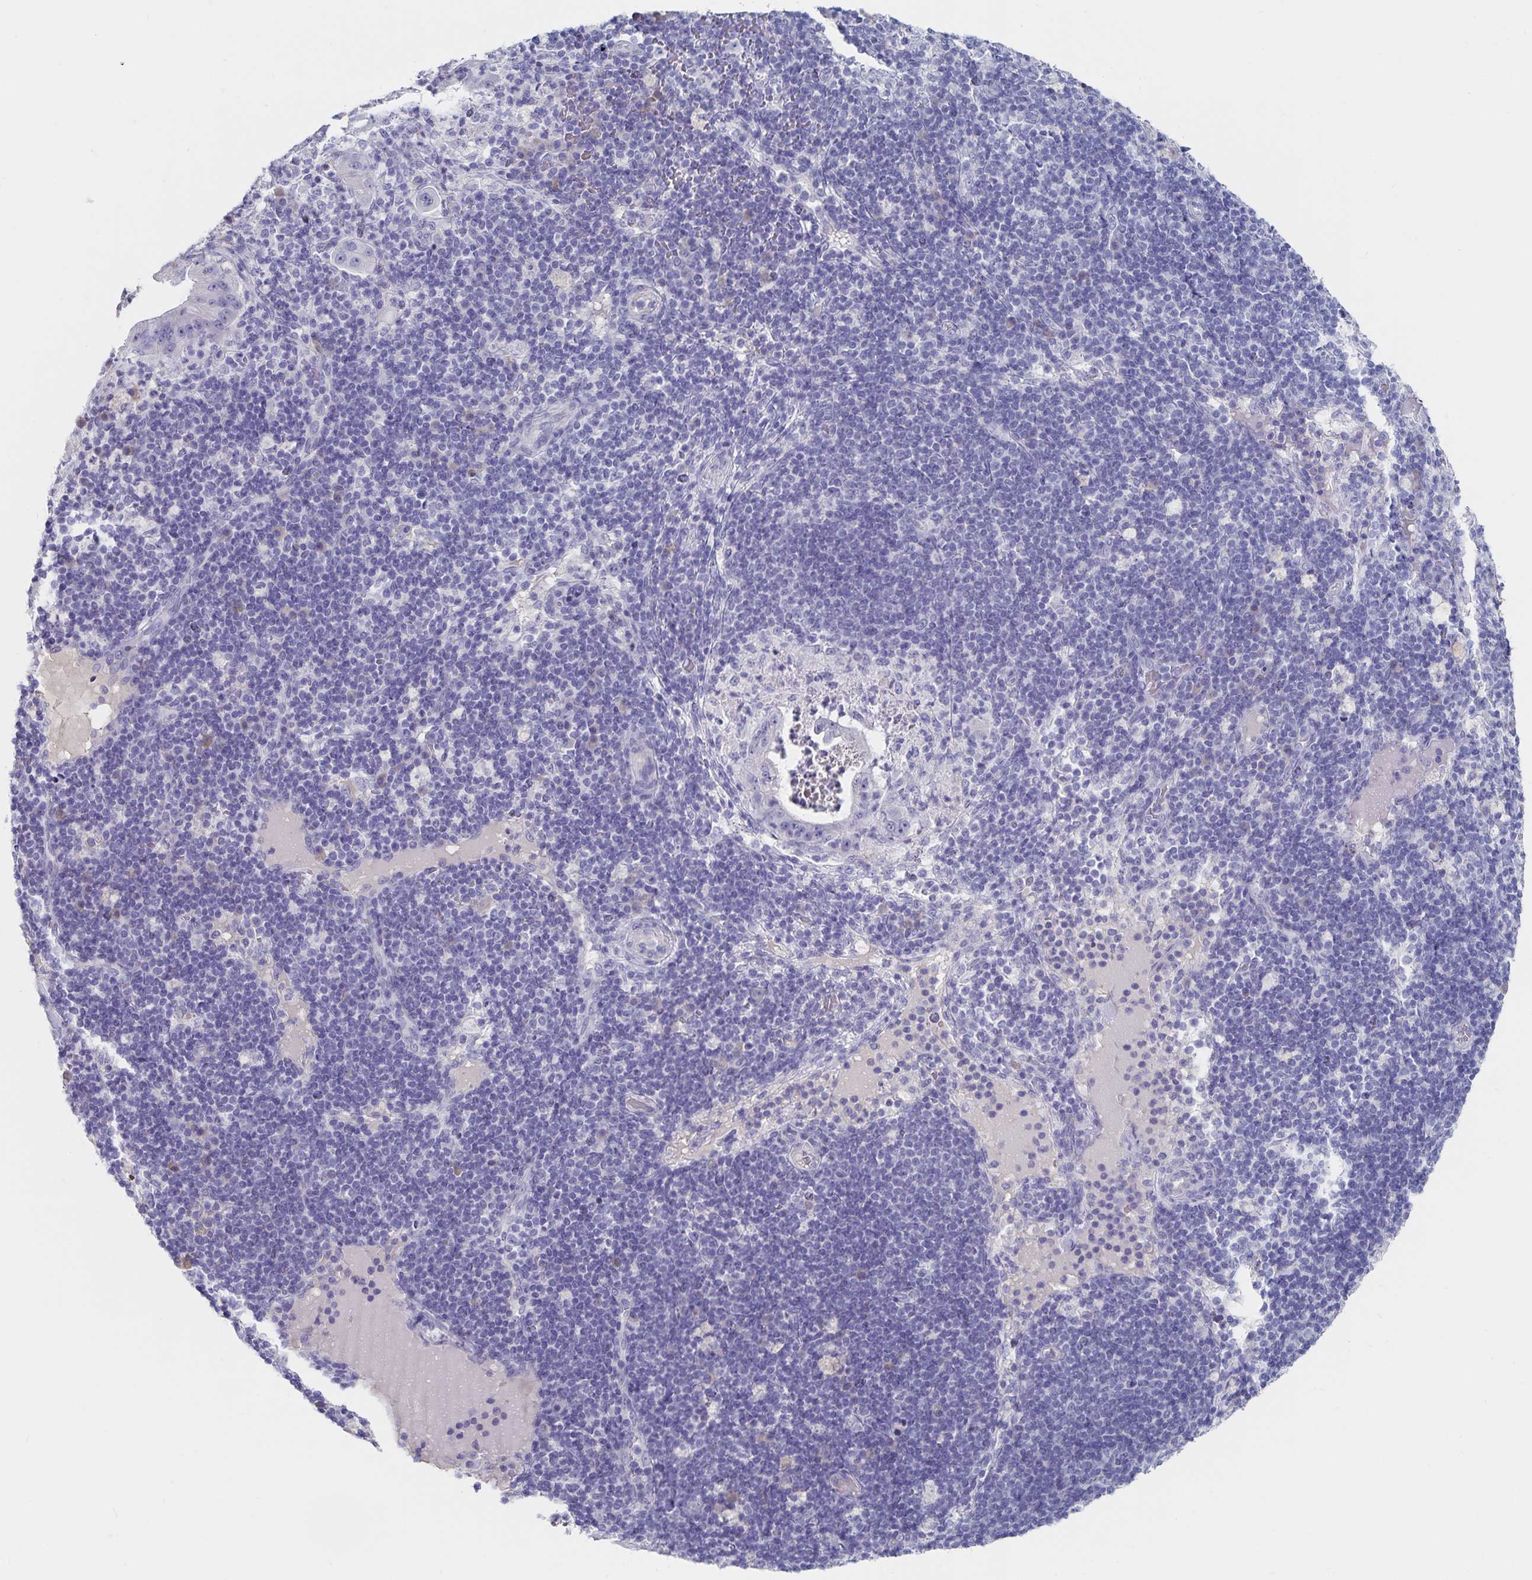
{"staining": {"intensity": "negative", "quantity": "none", "location": "none"}, "tissue": "pancreatic cancer", "cell_type": "Tumor cells", "image_type": "cancer", "snomed": [{"axis": "morphology", "description": "Adenocarcinoma, NOS"}, {"axis": "topography", "description": "Pancreas"}], "caption": "Protein analysis of pancreatic adenocarcinoma displays no significant positivity in tumor cells.", "gene": "CFAP69", "patient": {"sex": "male", "age": 71}}